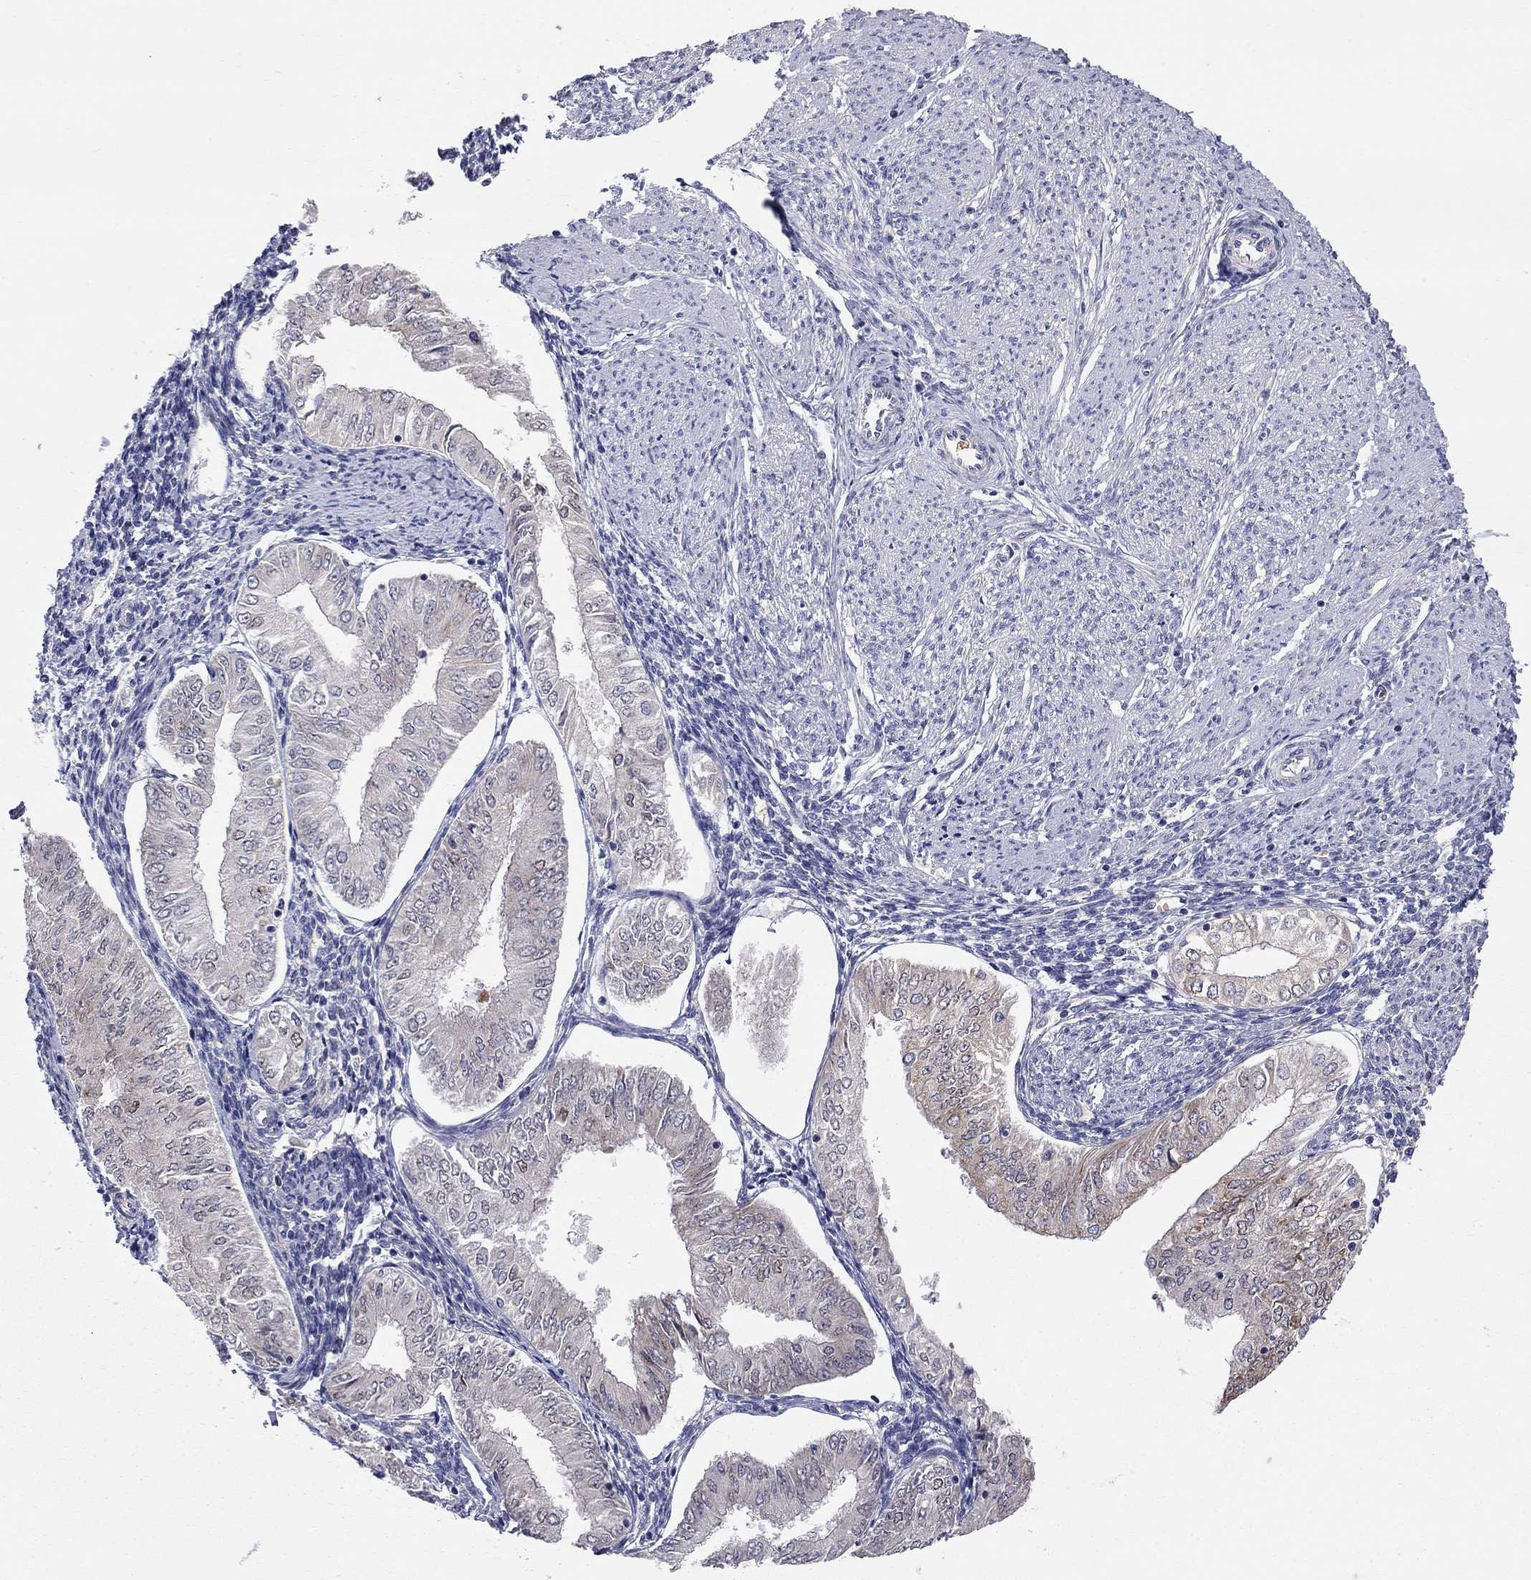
{"staining": {"intensity": "moderate", "quantity": ">75%", "location": "cytoplasmic/membranous"}, "tissue": "endometrial cancer", "cell_type": "Tumor cells", "image_type": "cancer", "snomed": [{"axis": "morphology", "description": "Adenocarcinoma, NOS"}, {"axis": "topography", "description": "Endometrium"}], "caption": "Tumor cells demonstrate medium levels of moderate cytoplasmic/membranous positivity in about >75% of cells in endometrial cancer (adenocarcinoma). The protein of interest is stained brown, and the nuclei are stained in blue (DAB IHC with brightfield microscopy, high magnification).", "gene": "CASTOR1", "patient": {"sex": "female", "age": 53}}